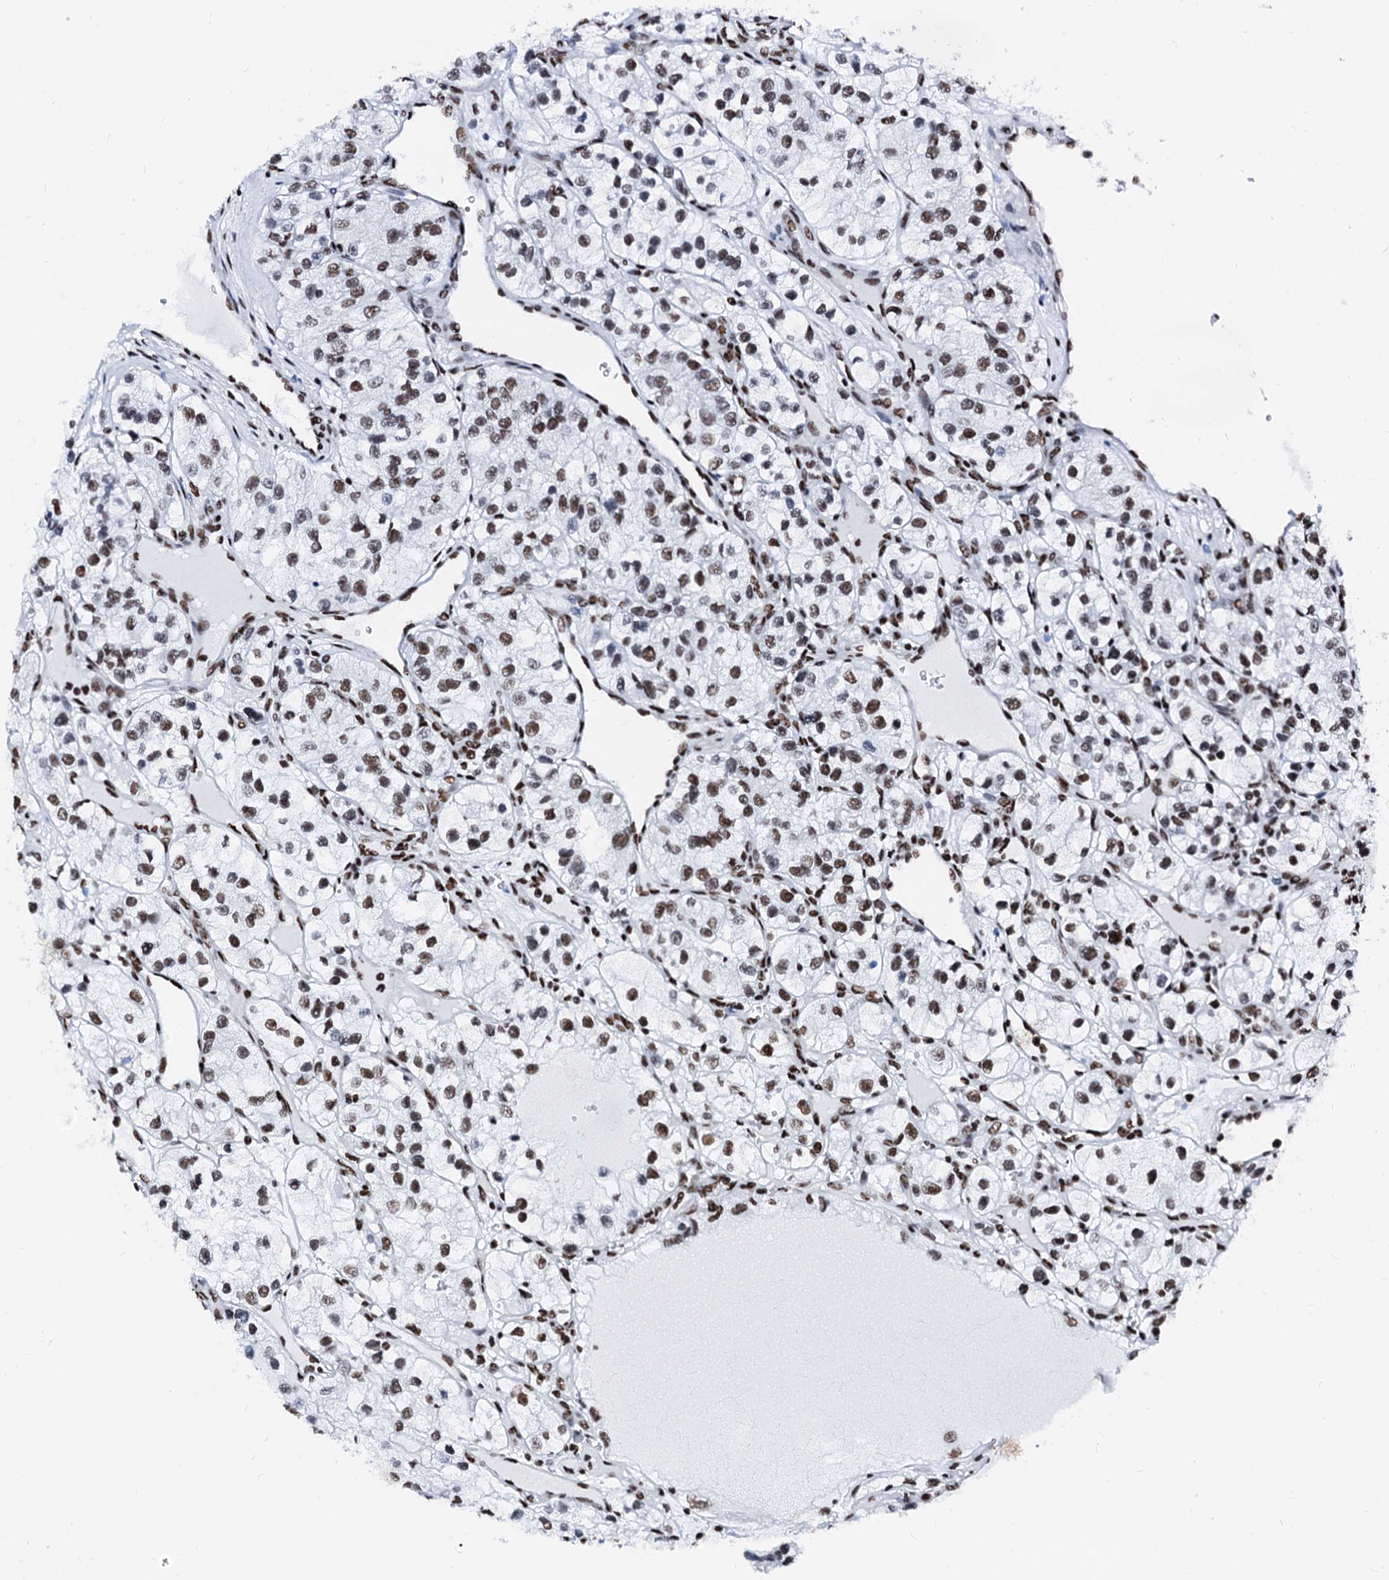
{"staining": {"intensity": "moderate", "quantity": ">75%", "location": "nuclear"}, "tissue": "renal cancer", "cell_type": "Tumor cells", "image_type": "cancer", "snomed": [{"axis": "morphology", "description": "Adenocarcinoma, NOS"}, {"axis": "topography", "description": "Kidney"}], "caption": "Immunohistochemical staining of human renal cancer (adenocarcinoma) shows moderate nuclear protein positivity in about >75% of tumor cells.", "gene": "RALY", "patient": {"sex": "female", "age": 57}}